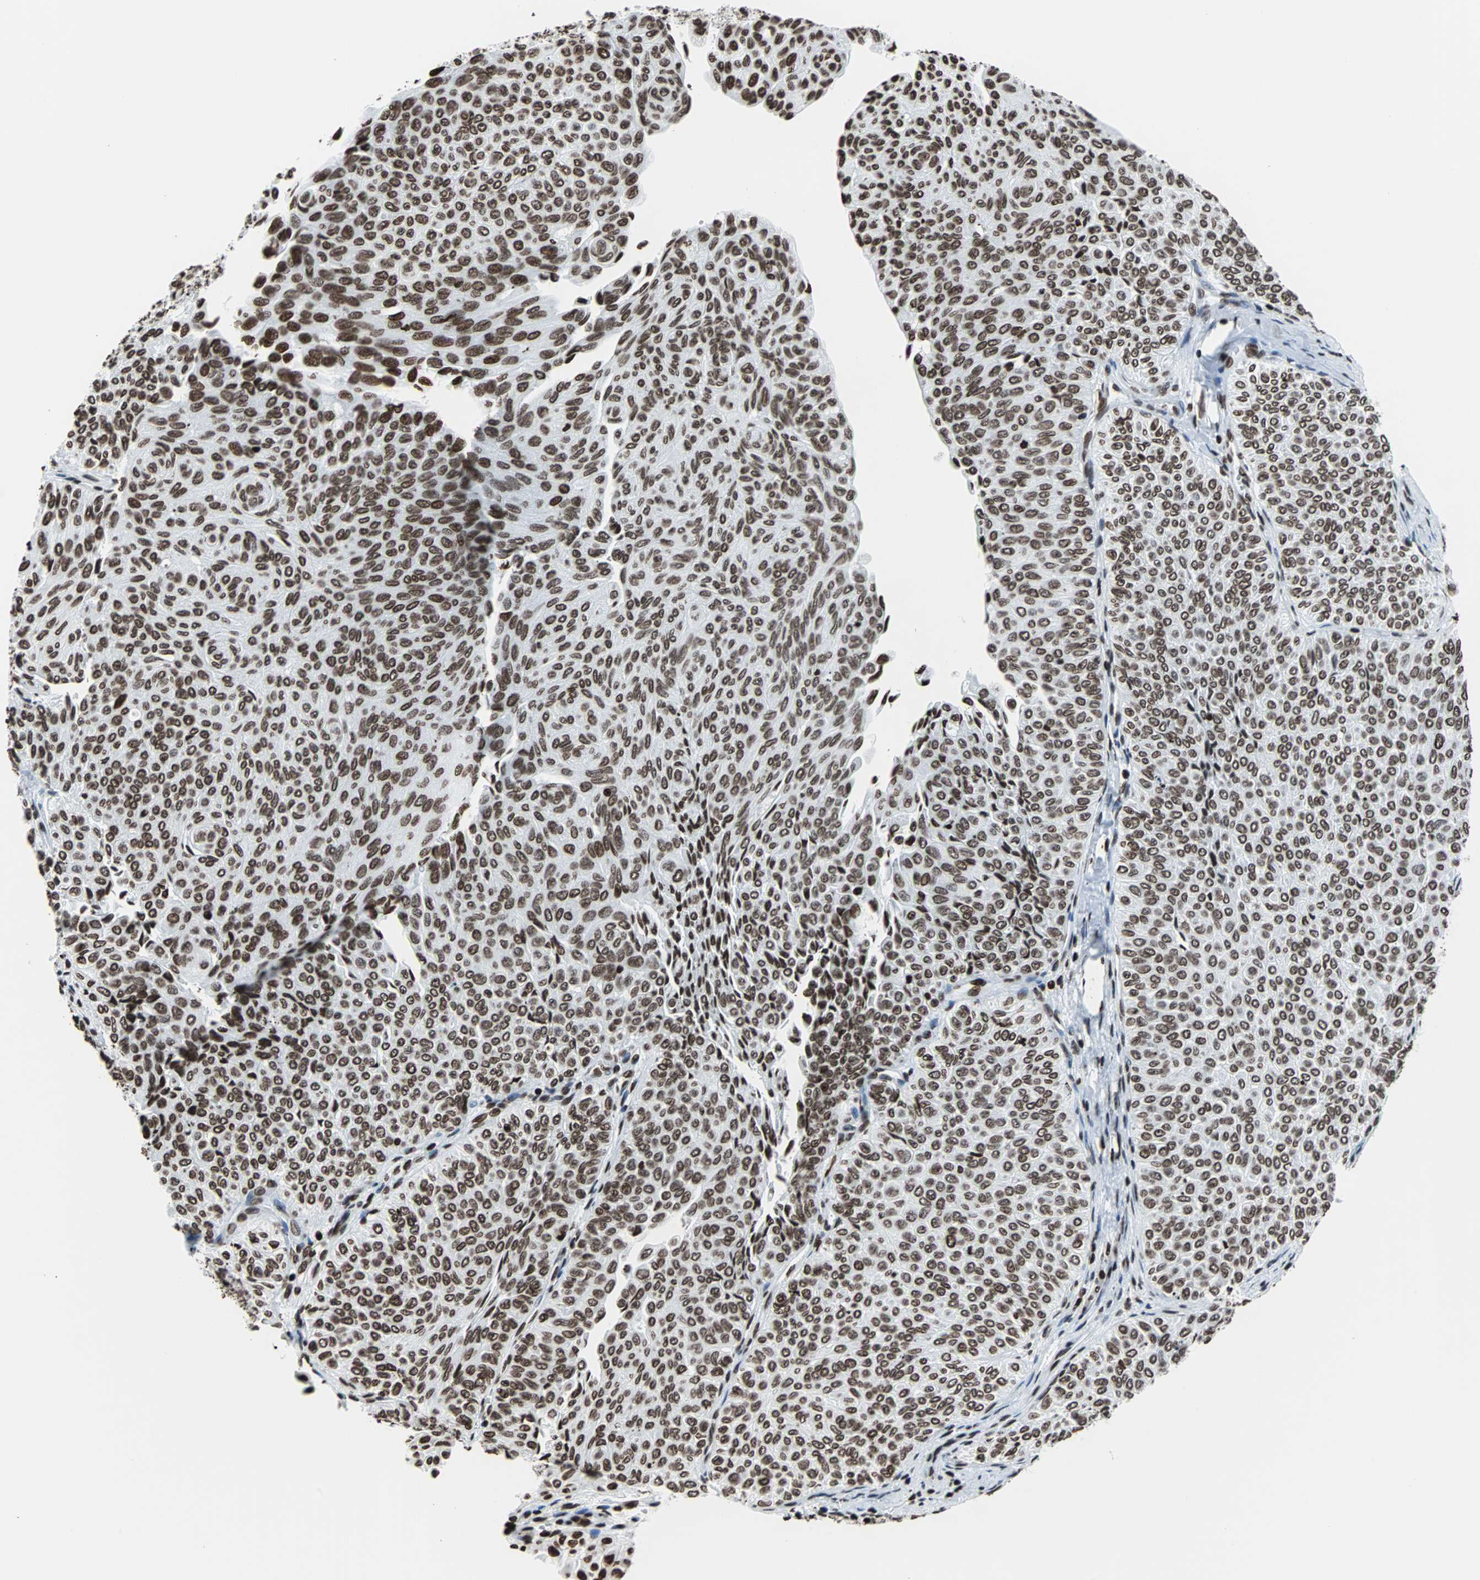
{"staining": {"intensity": "strong", "quantity": ">75%", "location": "nuclear"}, "tissue": "urothelial cancer", "cell_type": "Tumor cells", "image_type": "cancer", "snomed": [{"axis": "morphology", "description": "Urothelial carcinoma, Low grade"}, {"axis": "topography", "description": "Urinary bladder"}], "caption": "Human urothelial cancer stained for a protein (brown) displays strong nuclear positive positivity in approximately >75% of tumor cells.", "gene": "H2BC18", "patient": {"sex": "male", "age": 78}}